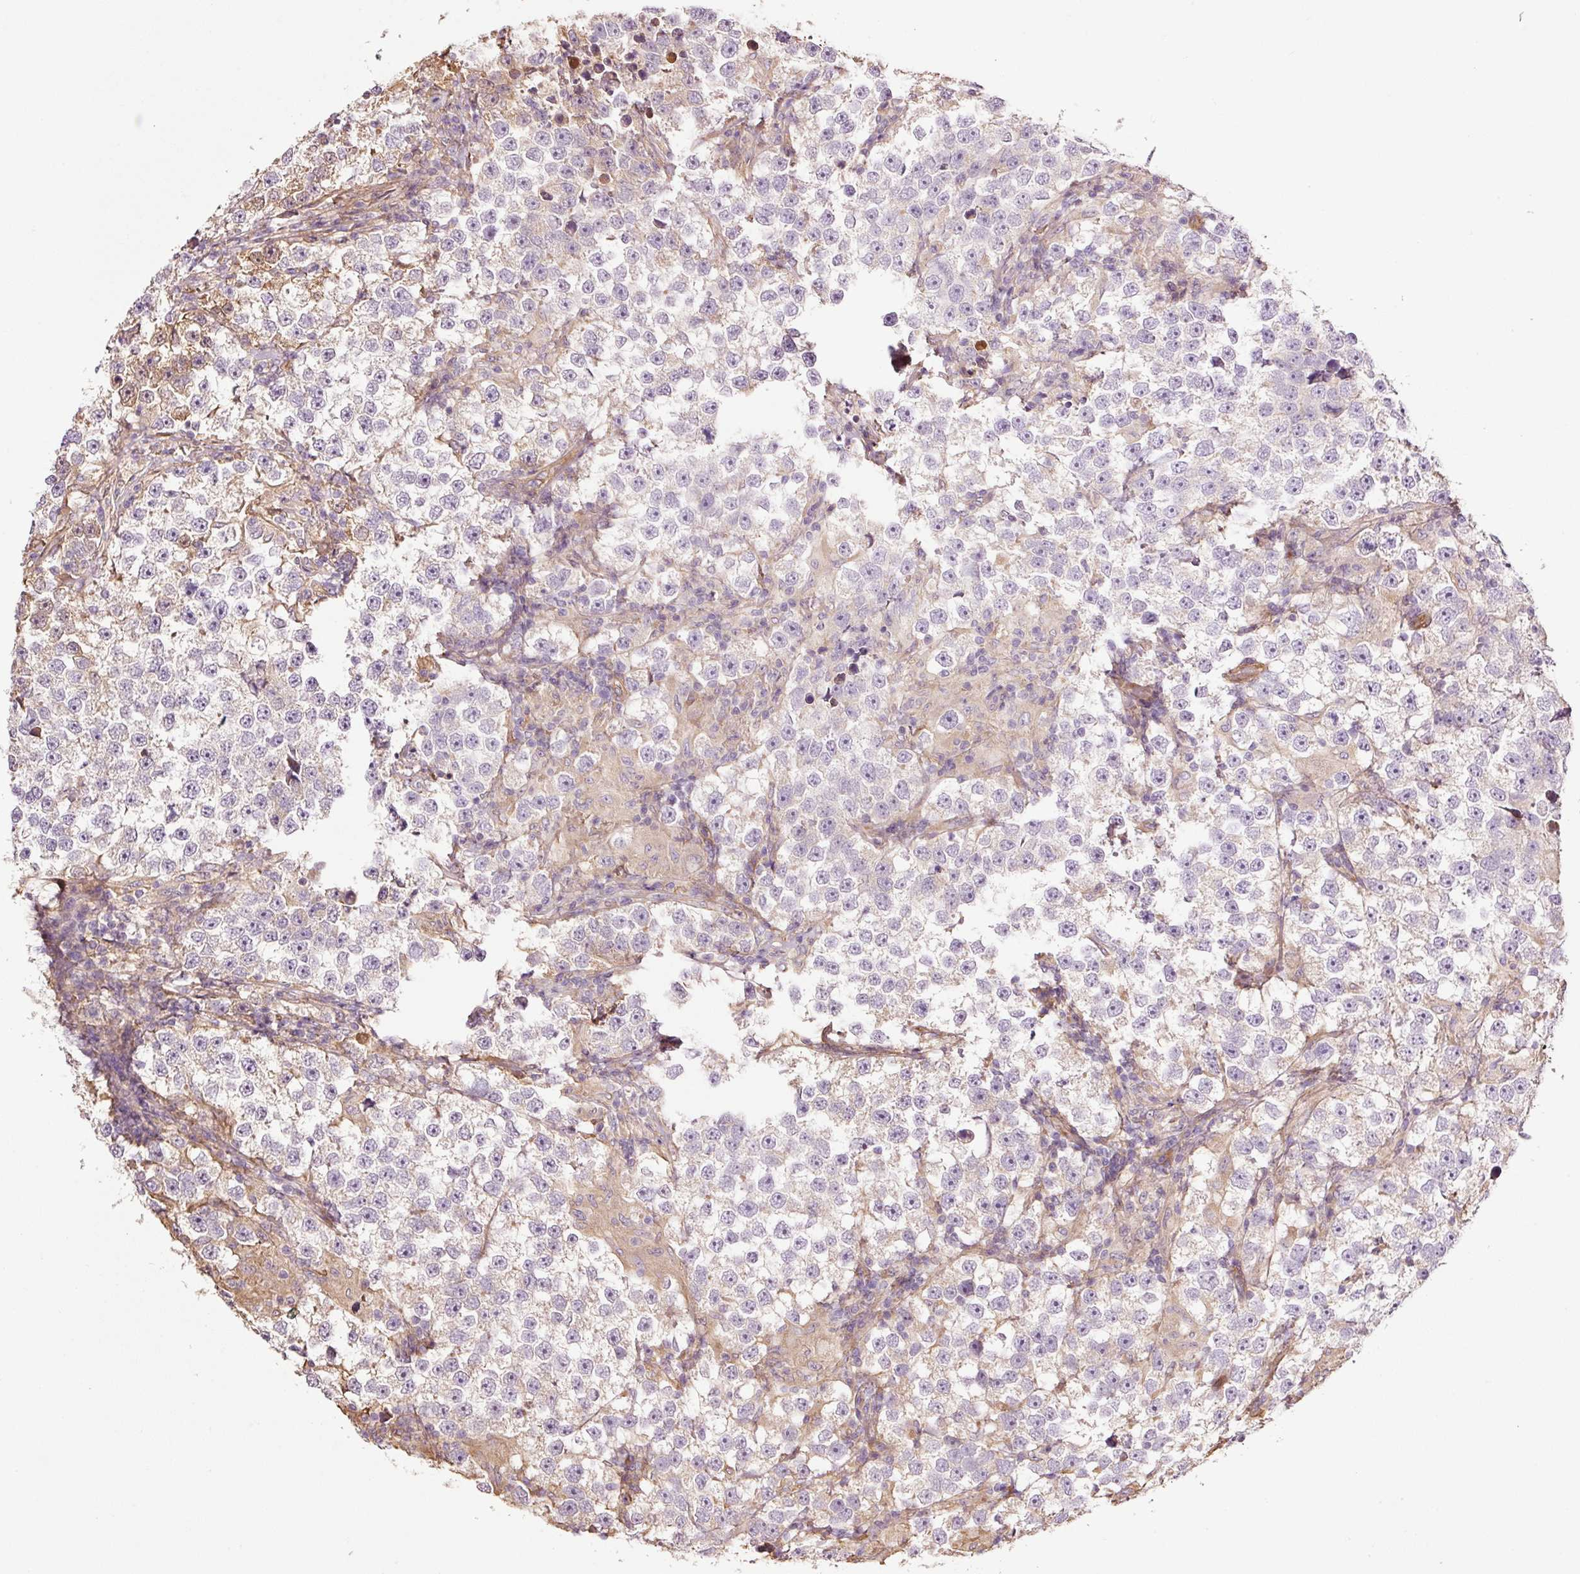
{"staining": {"intensity": "negative", "quantity": "none", "location": "none"}, "tissue": "testis cancer", "cell_type": "Tumor cells", "image_type": "cancer", "snomed": [{"axis": "morphology", "description": "Seminoma, NOS"}, {"axis": "topography", "description": "Testis"}], "caption": "Protein analysis of testis seminoma shows no significant positivity in tumor cells.", "gene": "NID2", "patient": {"sex": "male", "age": 46}}